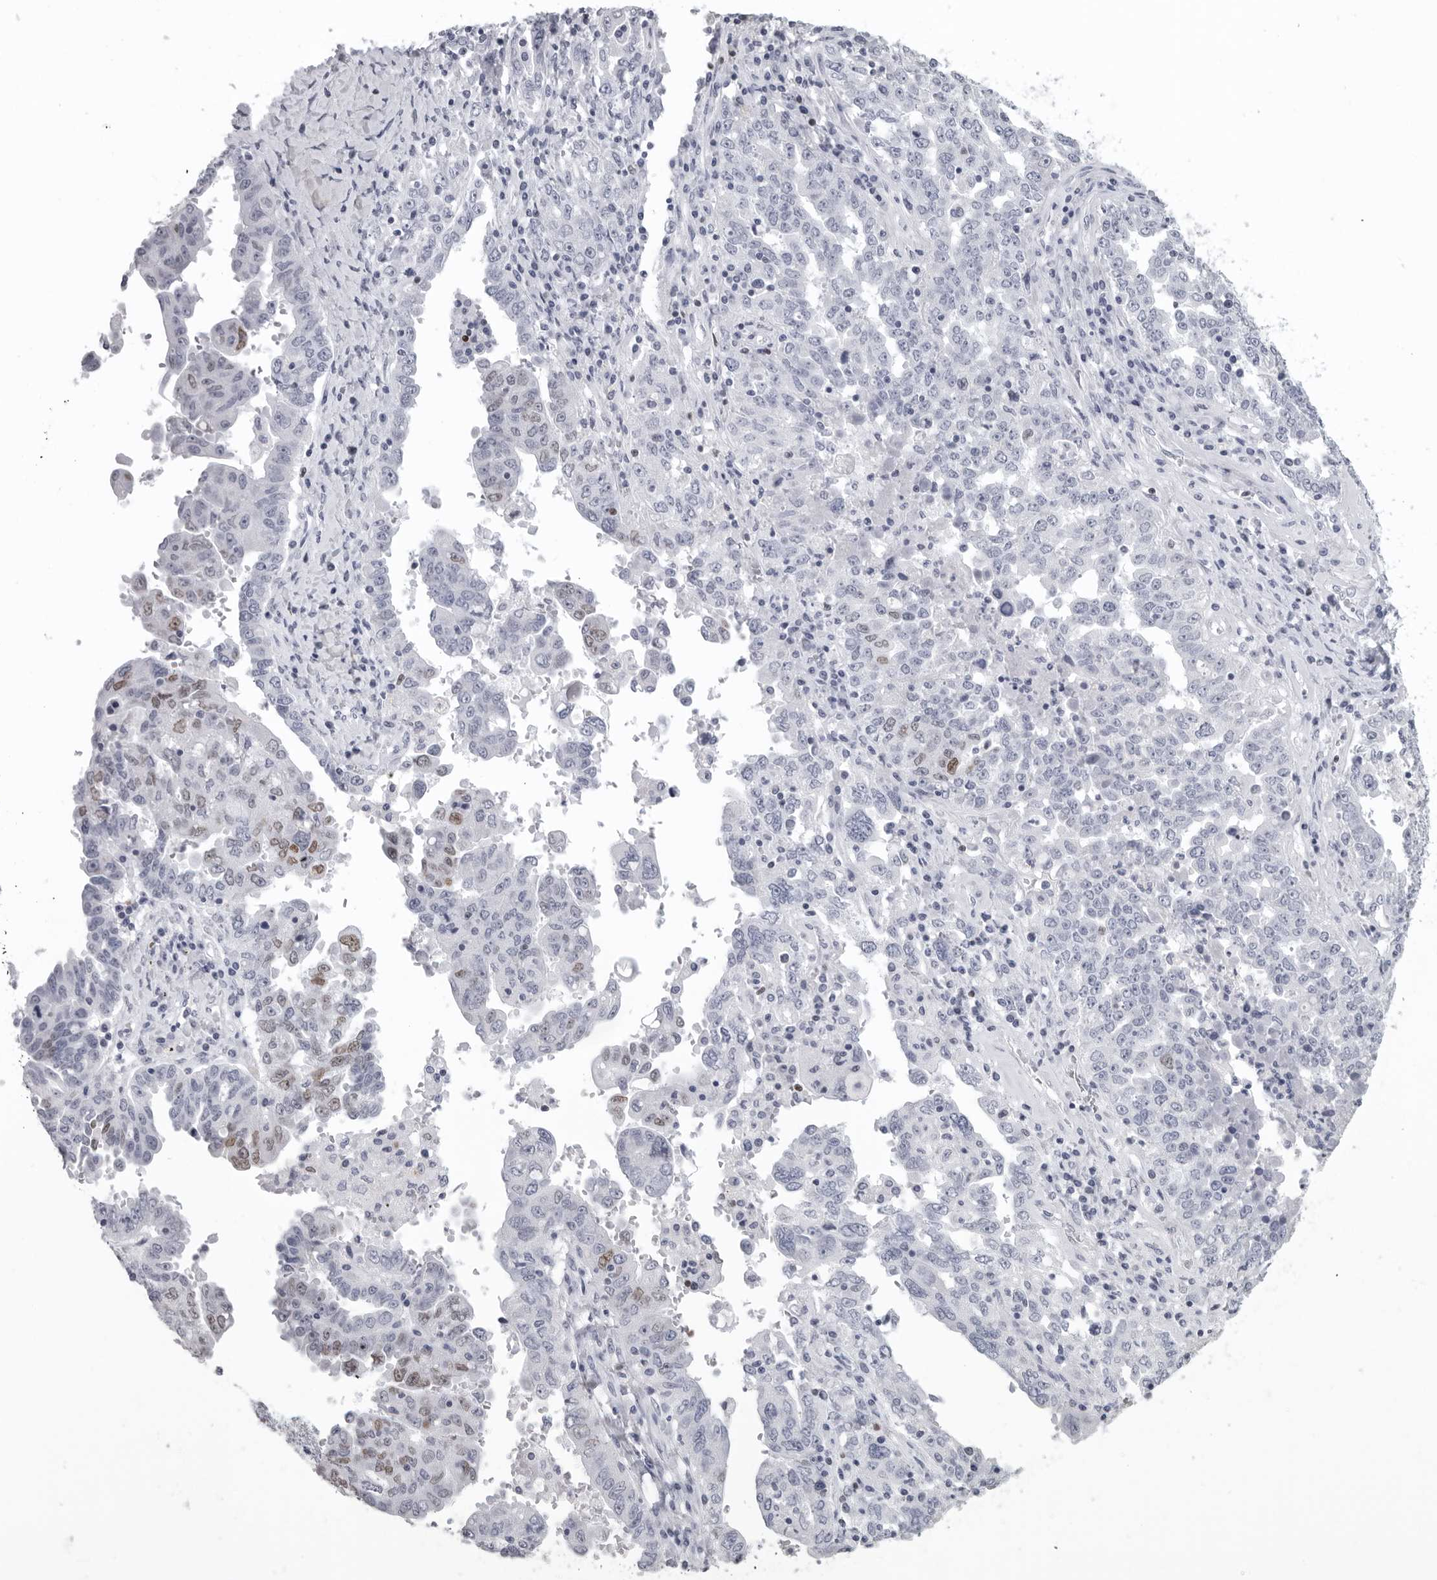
{"staining": {"intensity": "weak", "quantity": "<25%", "location": "nuclear"}, "tissue": "ovarian cancer", "cell_type": "Tumor cells", "image_type": "cancer", "snomed": [{"axis": "morphology", "description": "Carcinoma, endometroid"}, {"axis": "topography", "description": "Ovary"}], "caption": "This micrograph is of ovarian cancer (endometroid carcinoma) stained with immunohistochemistry to label a protein in brown with the nuclei are counter-stained blue. There is no positivity in tumor cells. (DAB IHC, high magnification).", "gene": "SATB2", "patient": {"sex": "female", "age": 62}}